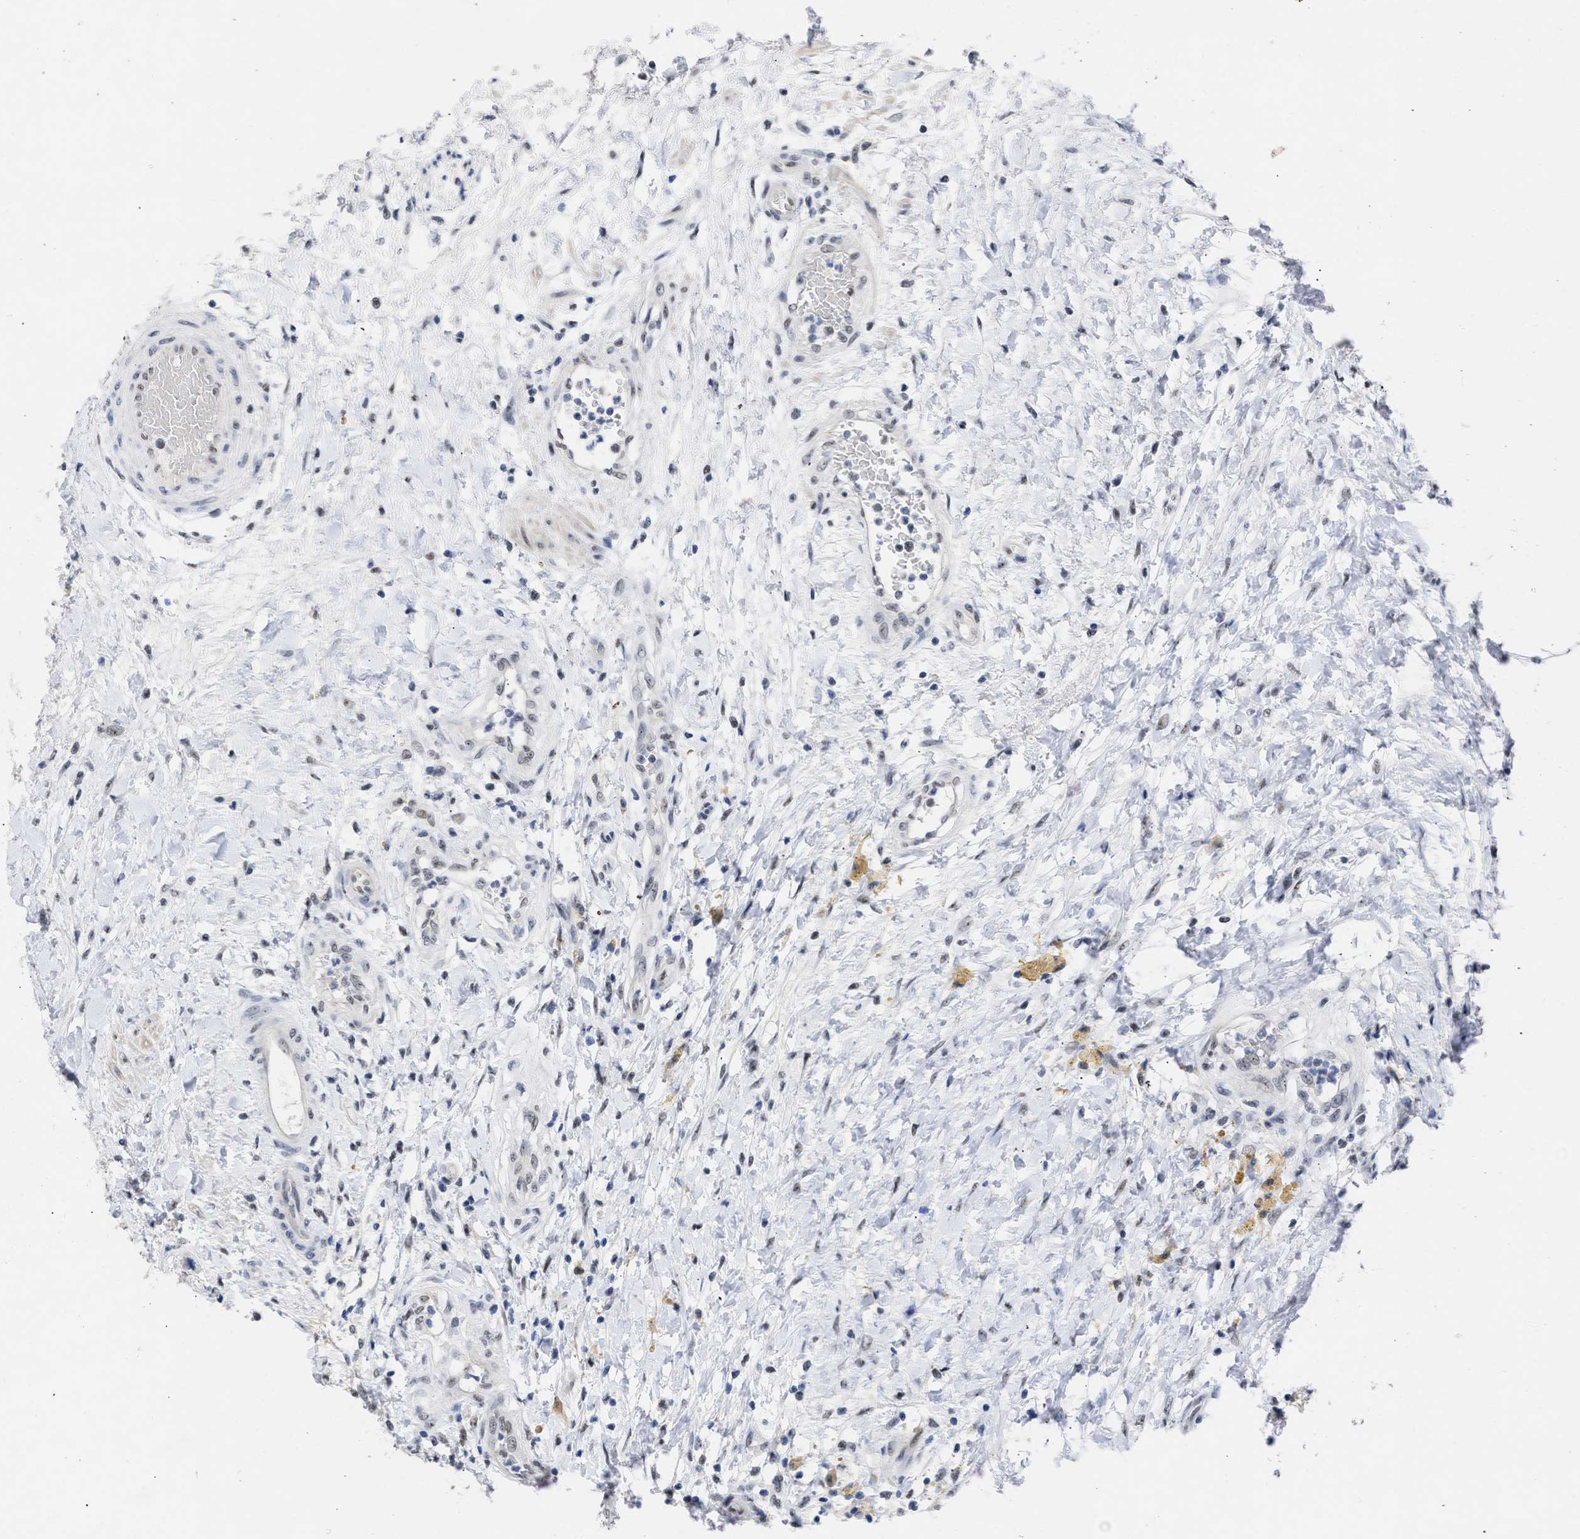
{"staining": {"intensity": "weak", "quantity": "<25%", "location": "nuclear"}, "tissue": "testis cancer", "cell_type": "Tumor cells", "image_type": "cancer", "snomed": [{"axis": "morphology", "description": "Seminoma, NOS"}, {"axis": "topography", "description": "Testis"}], "caption": "Tumor cells show no significant protein positivity in testis cancer (seminoma).", "gene": "DDX41", "patient": {"sex": "male", "age": 59}}